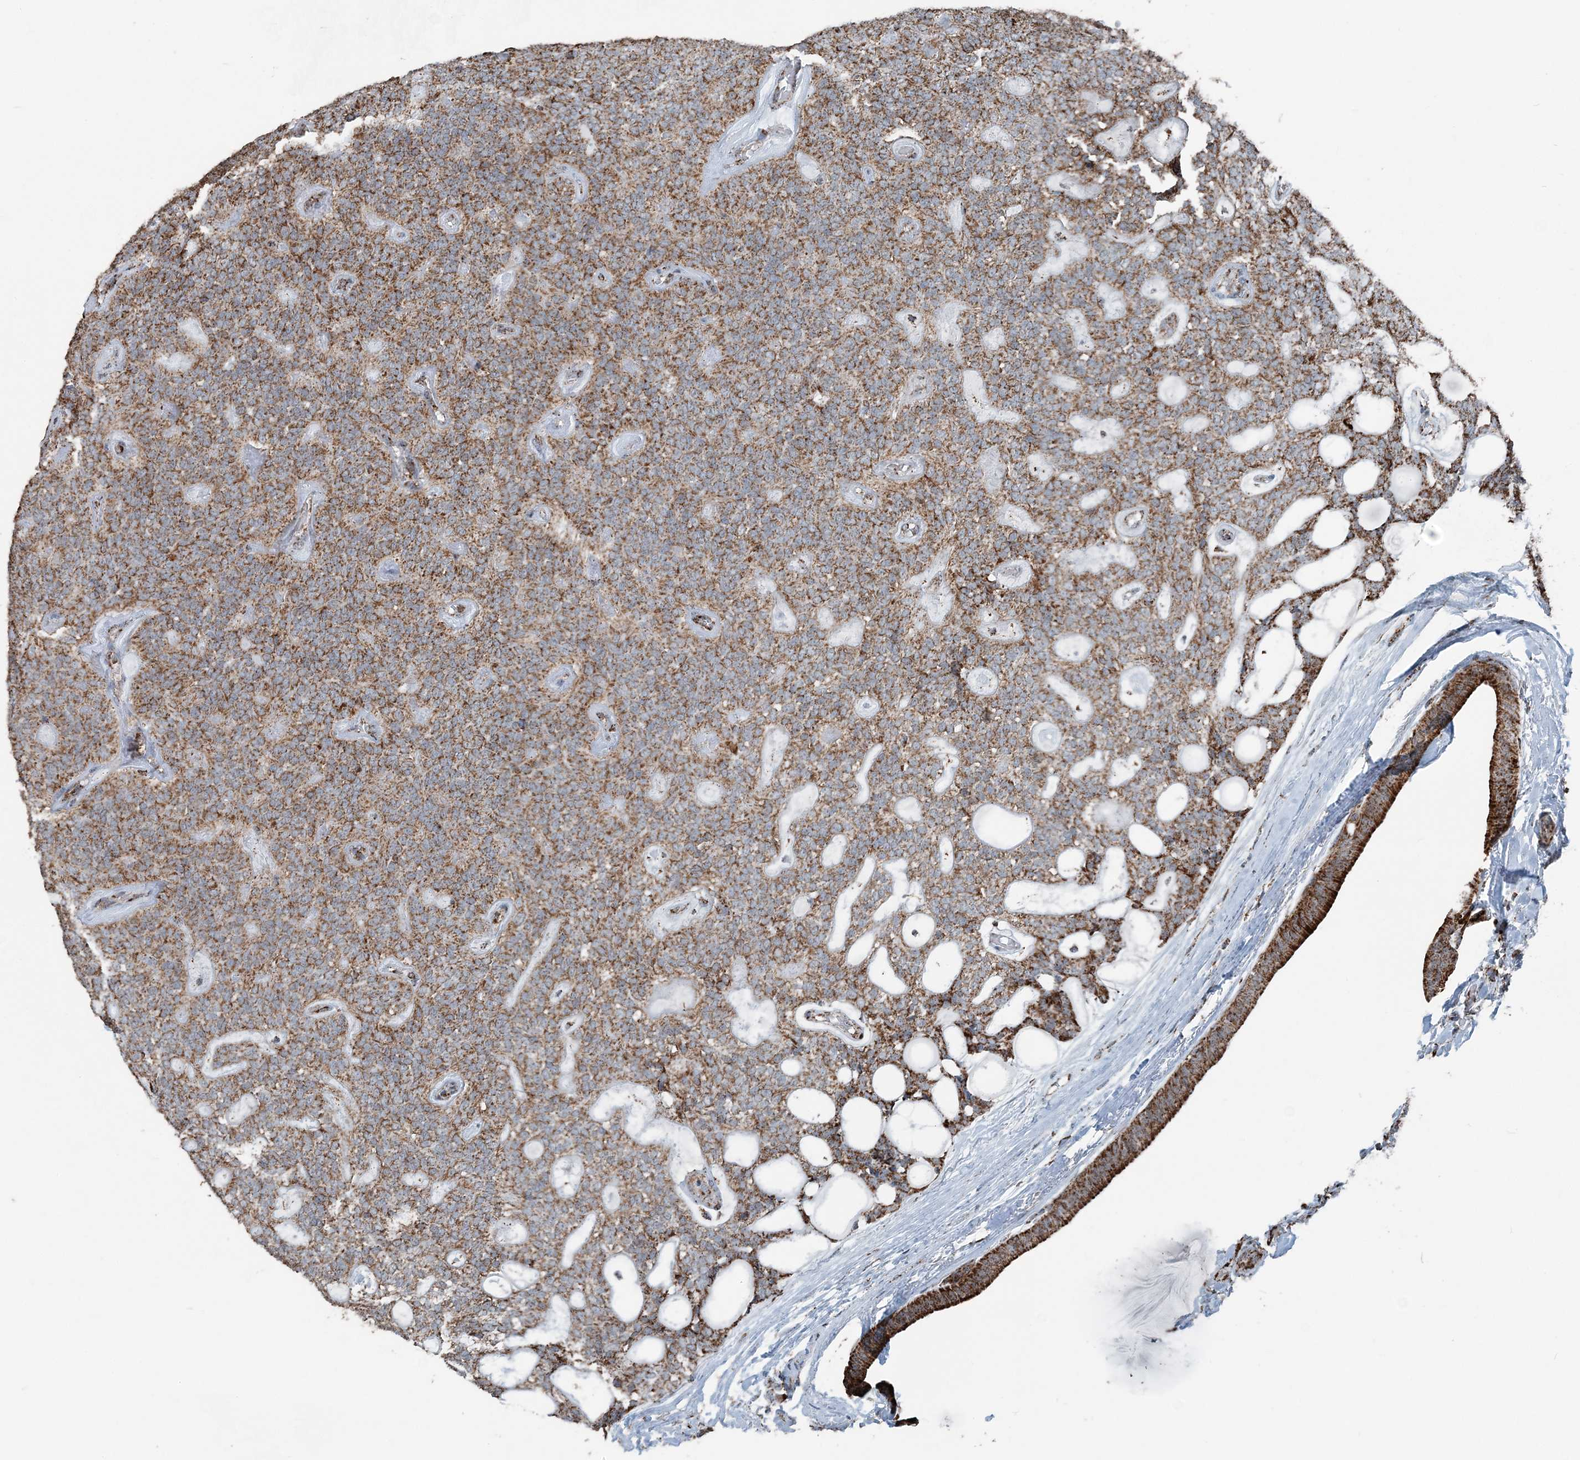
{"staining": {"intensity": "moderate", "quantity": ">75%", "location": "cytoplasmic/membranous"}, "tissue": "head and neck cancer", "cell_type": "Tumor cells", "image_type": "cancer", "snomed": [{"axis": "morphology", "description": "Adenocarcinoma, NOS"}, {"axis": "topography", "description": "Head-Neck"}], "caption": "Protein analysis of head and neck cancer tissue demonstrates moderate cytoplasmic/membranous expression in approximately >75% of tumor cells.", "gene": "SUCLG1", "patient": {"sex": "male", "age": 66}}